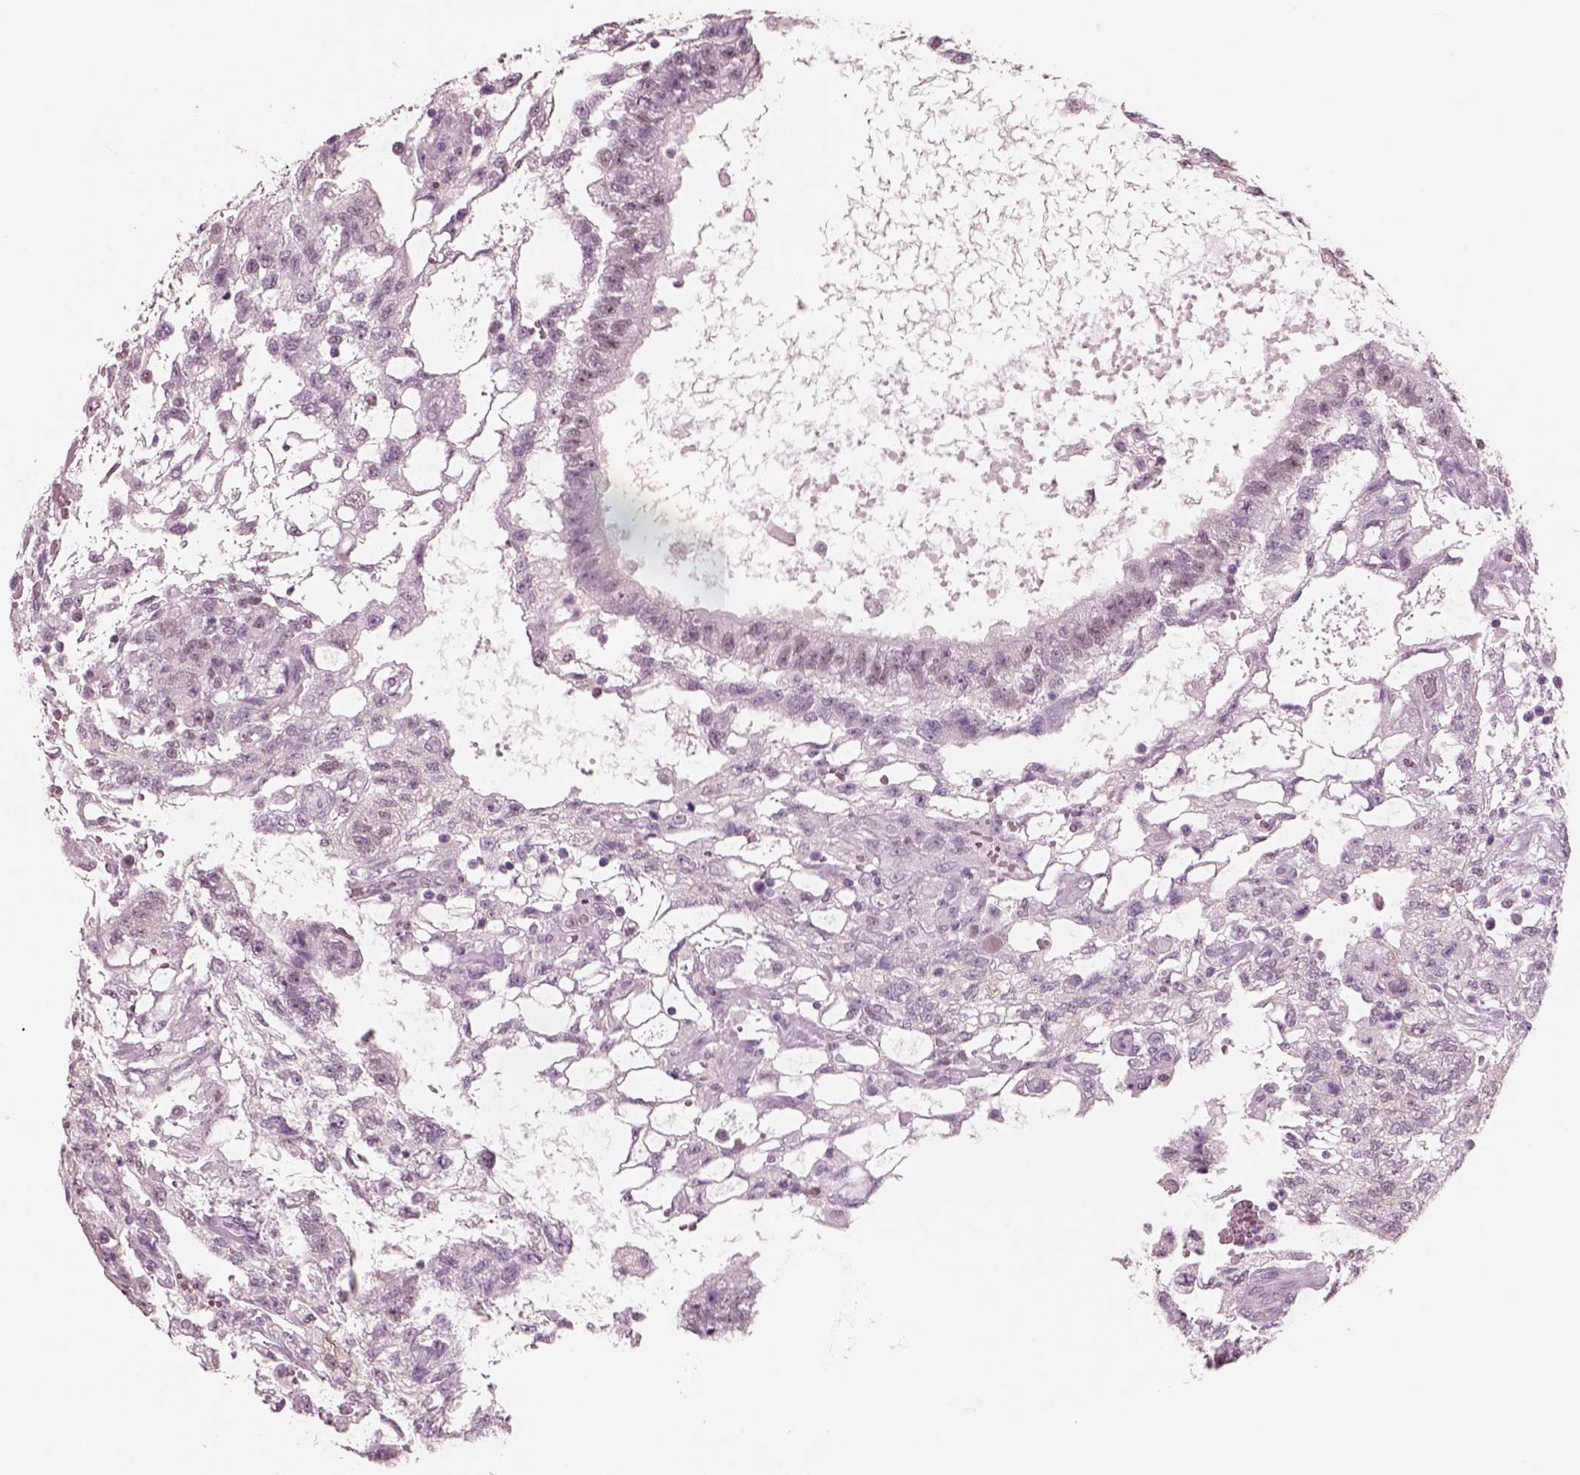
{"staining": {"intensity": "negative", "quantity": "none", "location": "none"}, "tissue": "testis cancer", "cell_type": "Tumor cells", "image_type": "cancer", "snomed": [{"axis": "morphology", "description": "Carcinoma, Embryonal, NOS"}, {"axis": "topography", "description": "Testis"}], "caption": "A high-resolution micrograph shows immunohistochemistry (IHC) staining of testis cancer (embryonal carcinoma), which demonstrates no significant staining in tumor cells. (DAB (3,3'-diaminobenzidine) IHC, high magnification).", "gene": "ELSPBP1", "patient": {"sex": "male", "age": 32}}